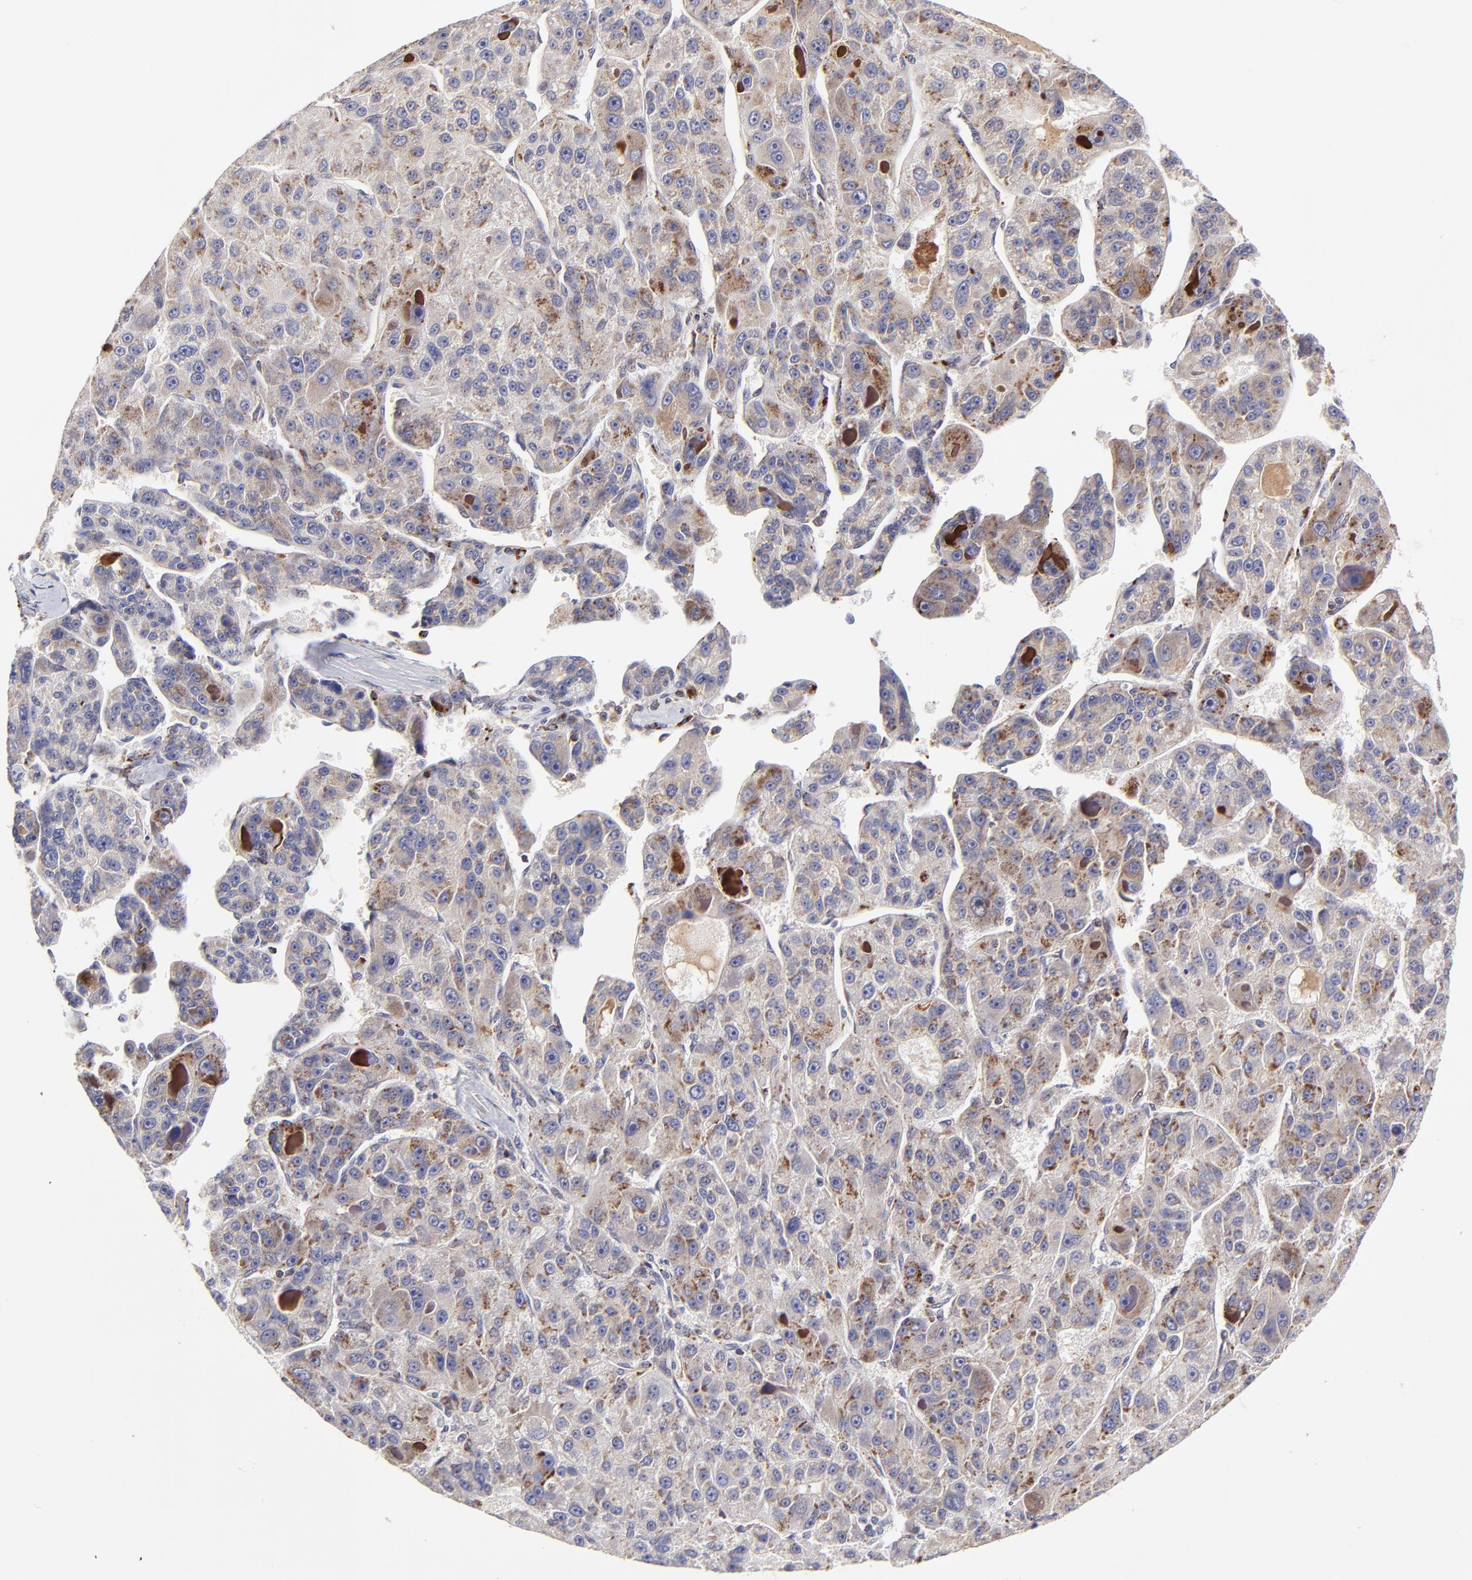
{"staining": {"intensity": "moderate", "quantity": "<25%", "location": "cytoplasmic/membranous"}, "tissue": "liver cancer", "cell_type": "Tumor cells", "image_type": "cancer", "snomed": [{"axis": "morphology", "description": "Carcinoma, Hepatocellular, NOS"}, {"axis": "topography", "description": "Liver"}], "caption": "Hepatocellular carcinoma (liver) tissue reveals moderate cytoplasmic/membranous expression in approximately <25% of tumor cells, visualized by immunohistochemistry.", "gene": "MAP2K7", "patient": {"sex": "male", "age": 76}}